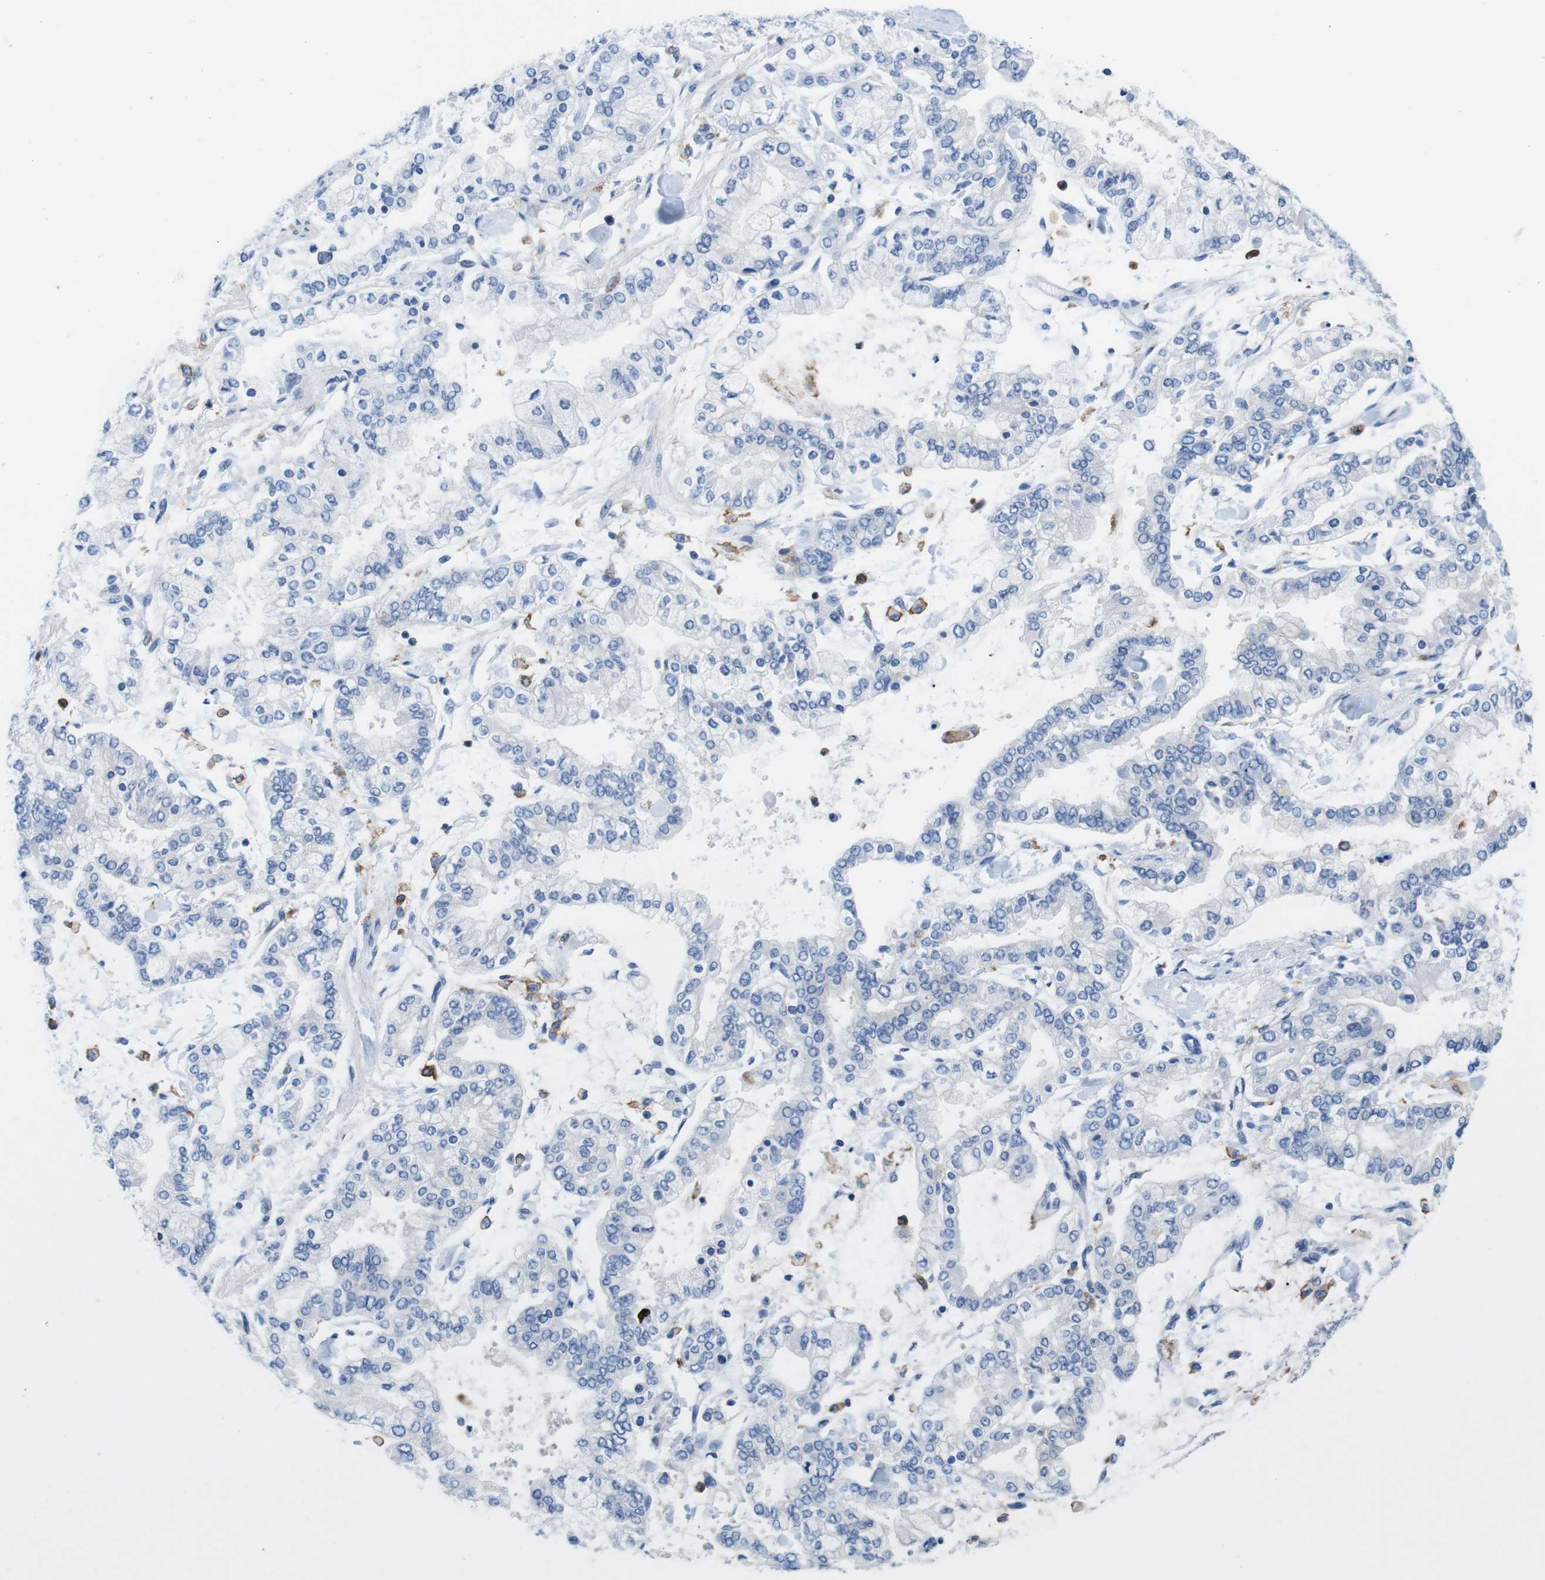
{"staining": {"intensity": "negative", "quantity": "none", "location": "none"}, "tissue": "stomach cancer", "cell_type": "Tumor cells", "image_type": "cancer", "snomed": [{"axis": "morphology", "description": "Normal tissue, NOS"}, {"axis": "morphology", "description": "Adenocarcinoma, NOS"}, {"axis": "topography", "description": "Stomach, upper"}, {"axis": "topography", "description": "Stomach"}], "caption": "The micrograph demonstrates no significant expression in tumor cells of adenocarcinoma (stomach).", "gene": "CD300C", "patient": {"sex": "male", "age": 76}}